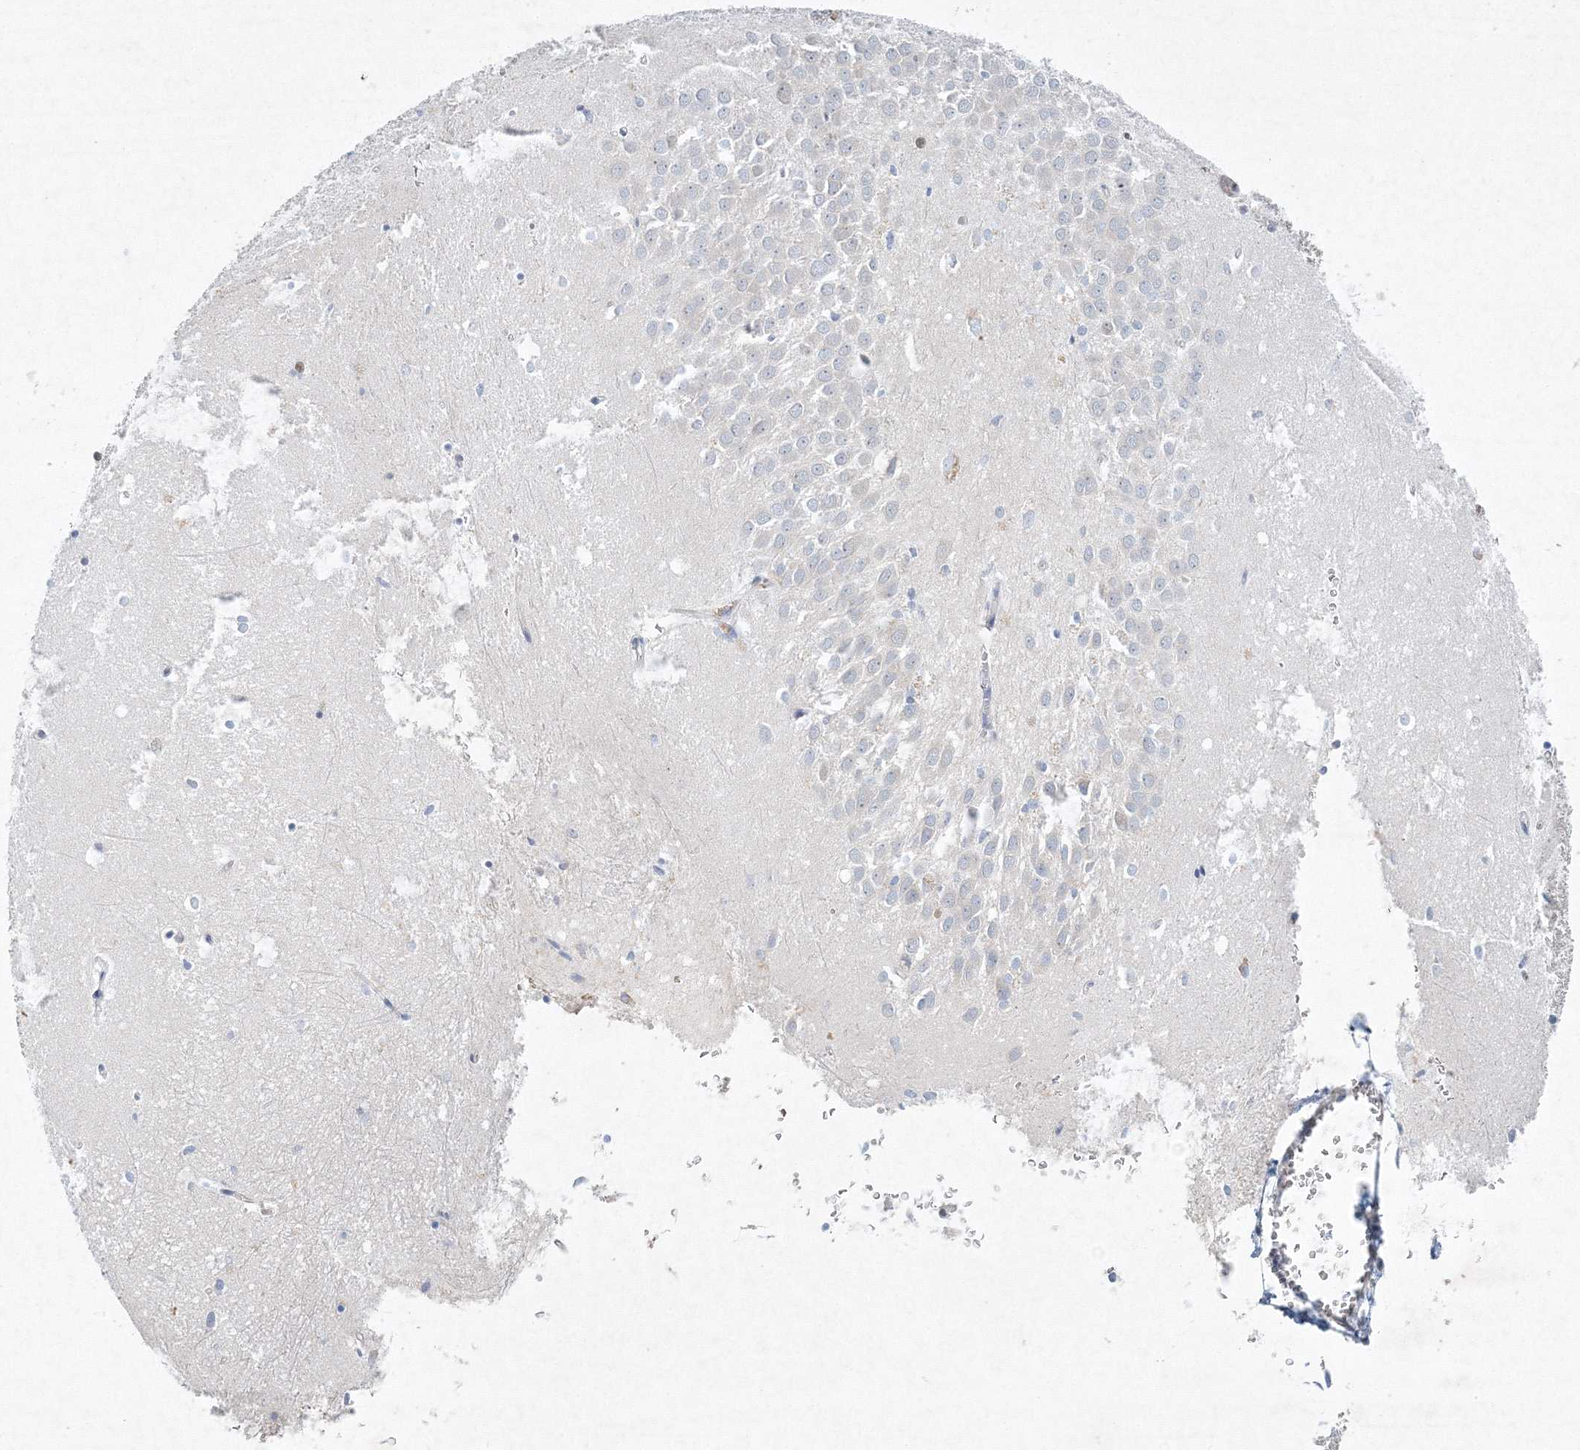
{"staining": {"intensity": "negative", "quantity": "none", "location": "none"}, "tissue": "hippocampus", "cell_type": "Glial cells", "image_type": "normal", "snomed": [{"axis": "morphology", "description": "Normal tissue, NOS"}, {"axis": "topography", "description": "Hippocampus"}], "caption": "A high-resolution image shows IHC staining of benign hippocampus, which shows no significant staining in glial cells. (Brightfield microscopy of DAB immunohistochemistry at high magnification).", "gene": "SH3BP5", "patient": {"sex": "female", "age": 64}}